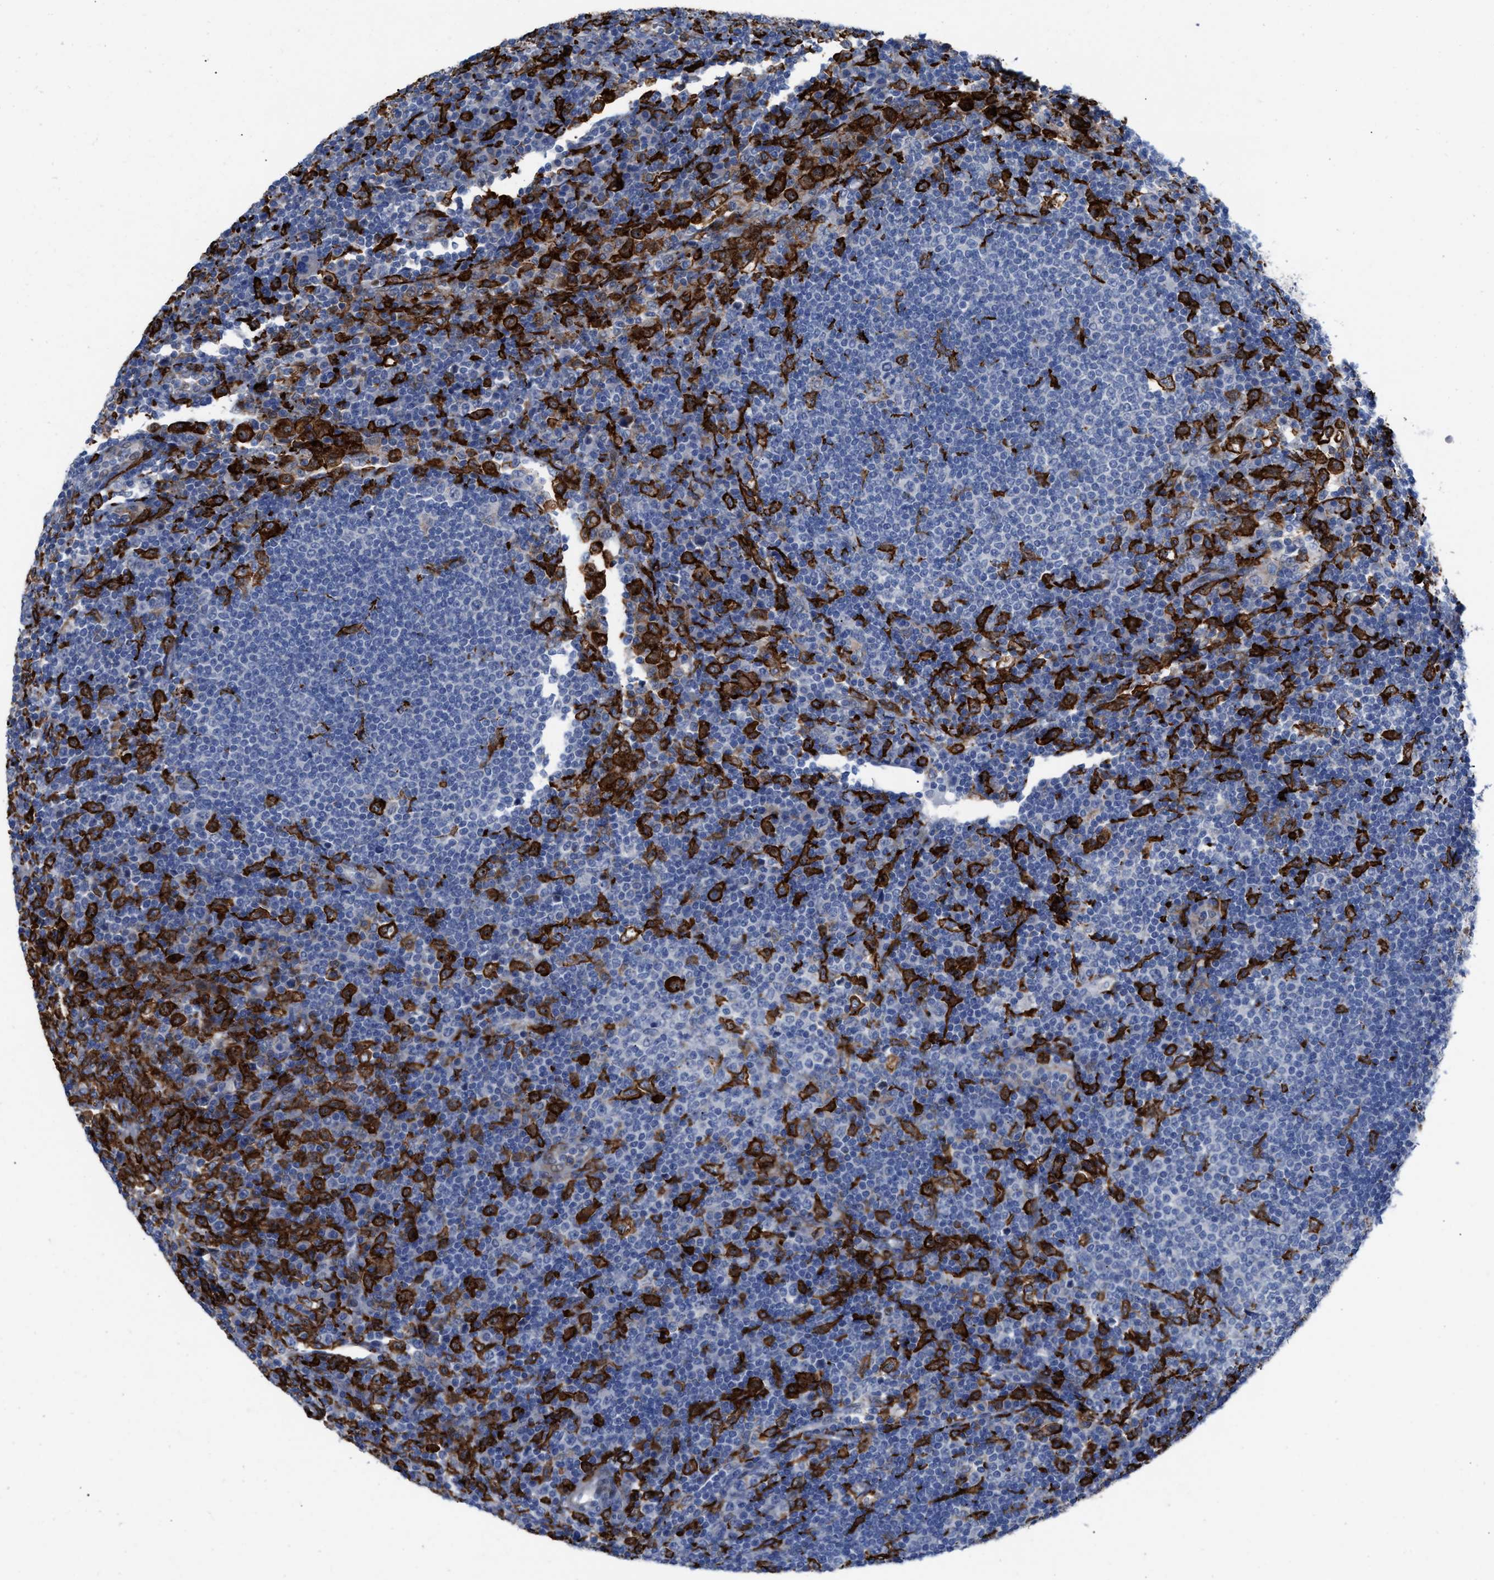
{"staining": {"intensity": "negative", "quantity": "none", "location": "none"}, "tissue": "lymph node", "cell_type": "Germinal center cells", "image_type": "normal", "snomed": [{"axis": "morphology", "description": "Normal tissue, NOS"}, {"axis": "topography", "description": "Lymph node"}], "caption": "This photomicrograph is of benign lymph node stained with immunohistochemistry (IHC) to label a protein in brown with the nuclei are counter-stained blue. There is no staining in germinal center cells. (Immunohistochemistry (ihc), brightfield microscopy, high magnification).", "gene": "SLC47A1", "patient": {"sex": "female", "age": 53}}